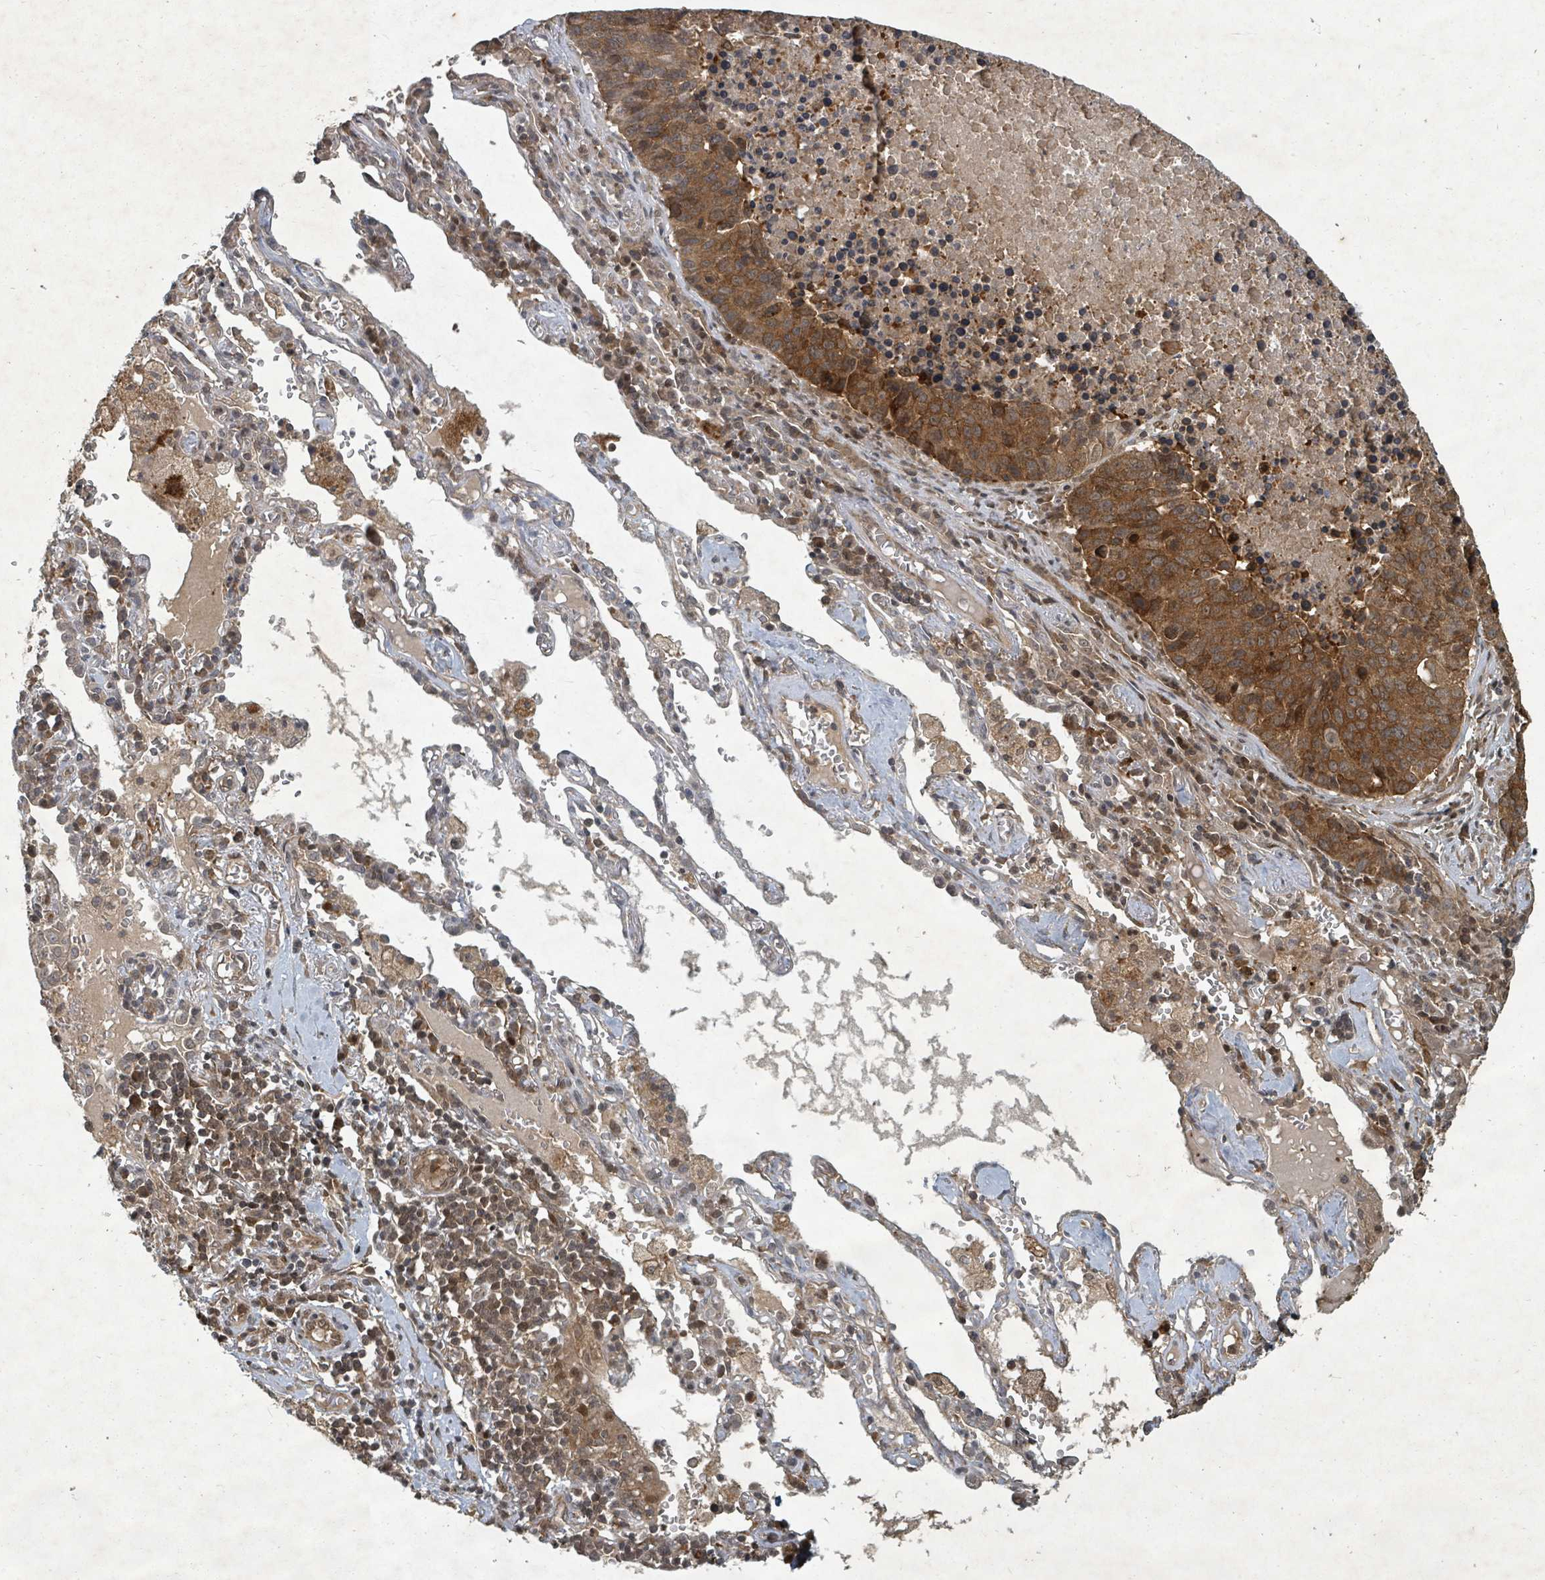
{"staining": {"intensity": "moderate", "quantity": ">75%", "location": "cytoplasmic/membranous,nuclear"}, "tissue": "lung cancer", "cell_type": "Tumor cells", "image_type": "cancer", "snomed": [{"axis": "morphology", "description": "Squamous cell carcinoma, NOS"}, {"axis": "topography", "description": "Lung"}], "caption": "High-power microscopy captured an immunohistochemistry (IHC) micrograph of lung squamous cell carcinoma, revealing moderate cytoplasmic/membranous and nuclear expression in about >75% of tumor cells.", "gene": "KDM4E", "patient": {"sex": "female", "age": 66}}